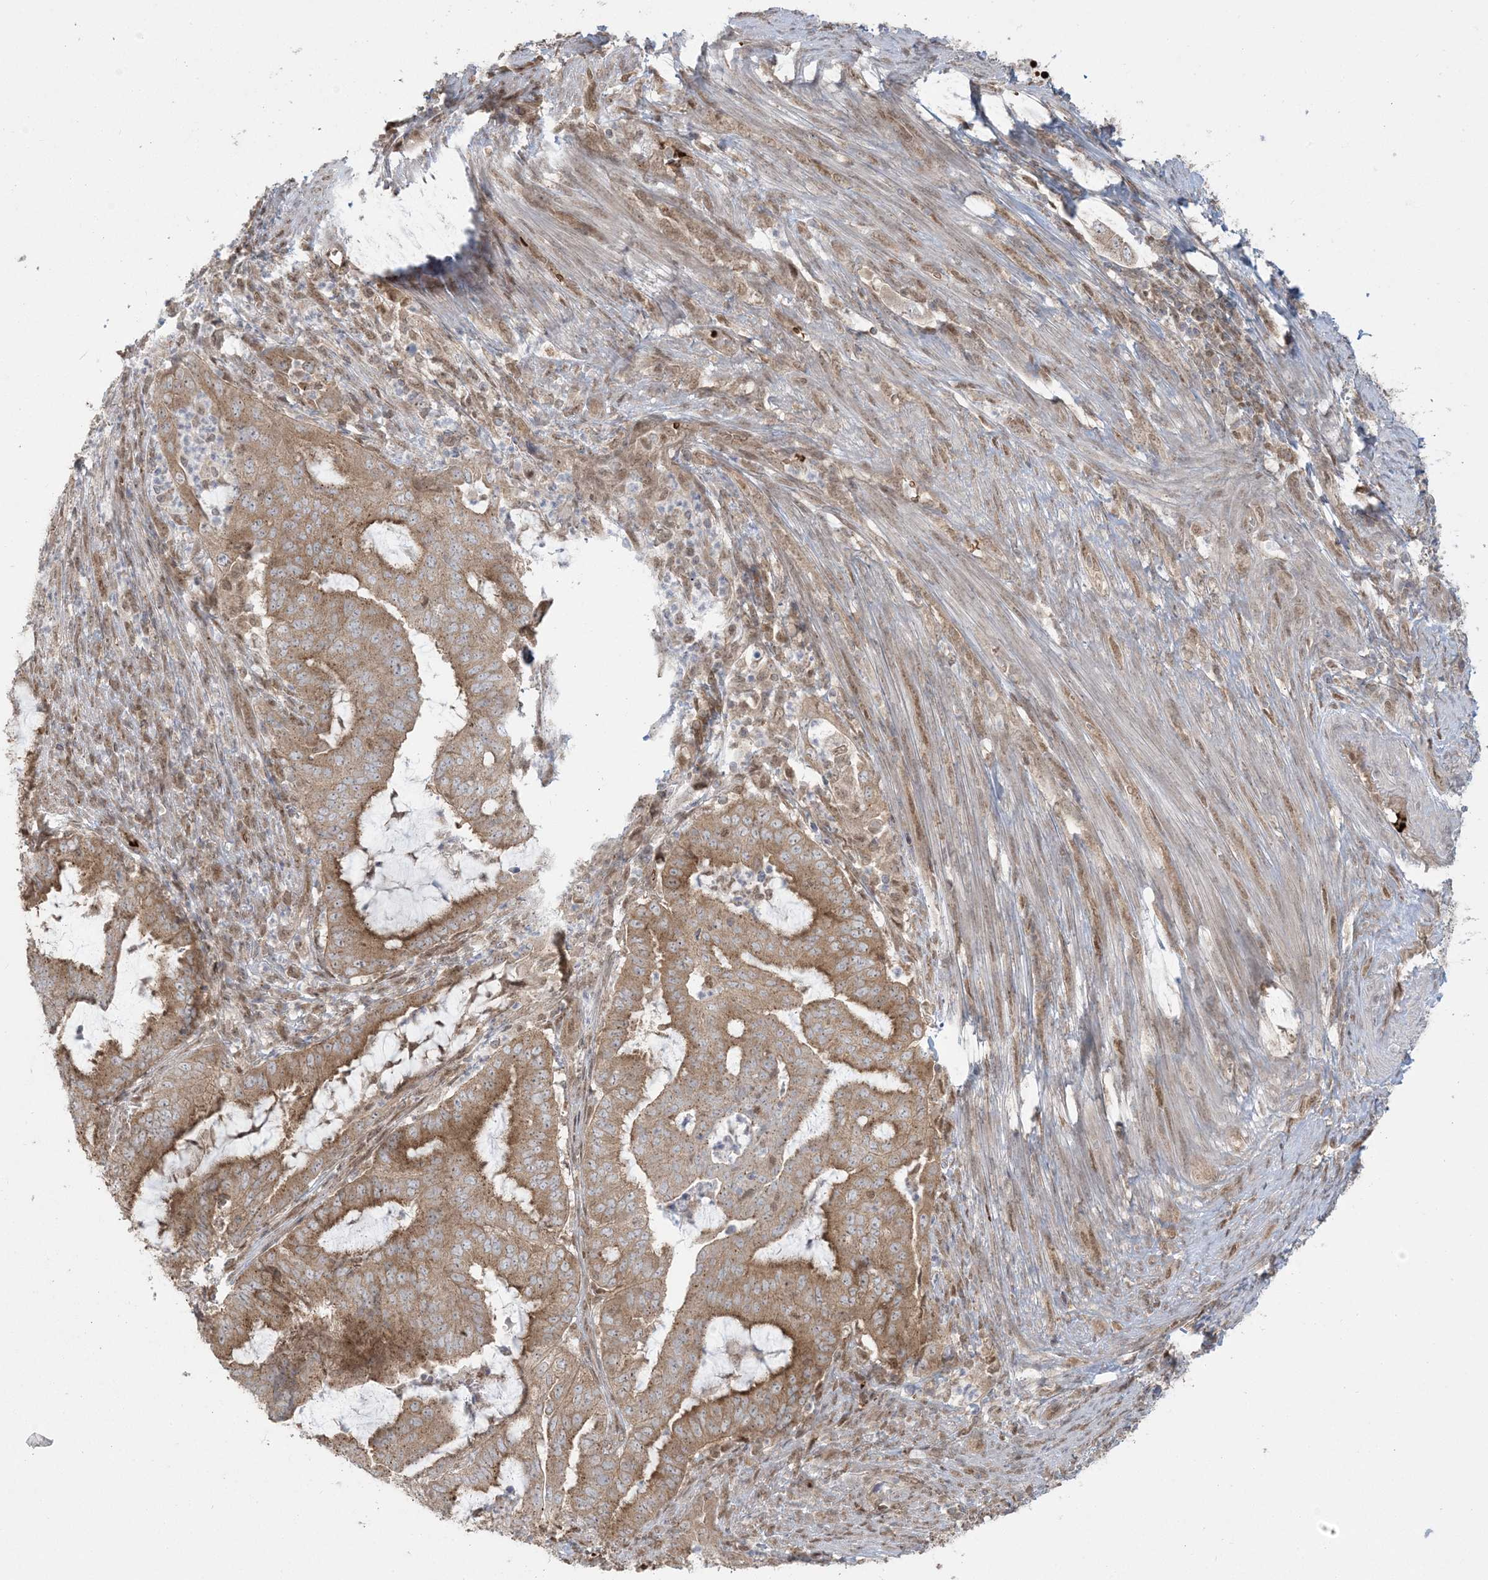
{"staining": {"intensity": "moderate", "quantity": ">75%", "location": "cytoplasmic/membranous"}, "tissue": "endometrial cancer", "cell_type": "Tumor cells", "image_type": "cancer", "snomed": [{"axis": "morphology", "description": "Adenocarcinoma, NOS"}, {"axis": "topography", "description": "Endometrium"}], "caption": "A micrograph showing moderate cytoplasmic/membranous positivity in about >75% of tumor cells in endometrial adenocarcinoma, as visualized by brown immunohistochemical staining.", "gene": "ABCF3", "patient": {"sex": "female", "age": 51}}